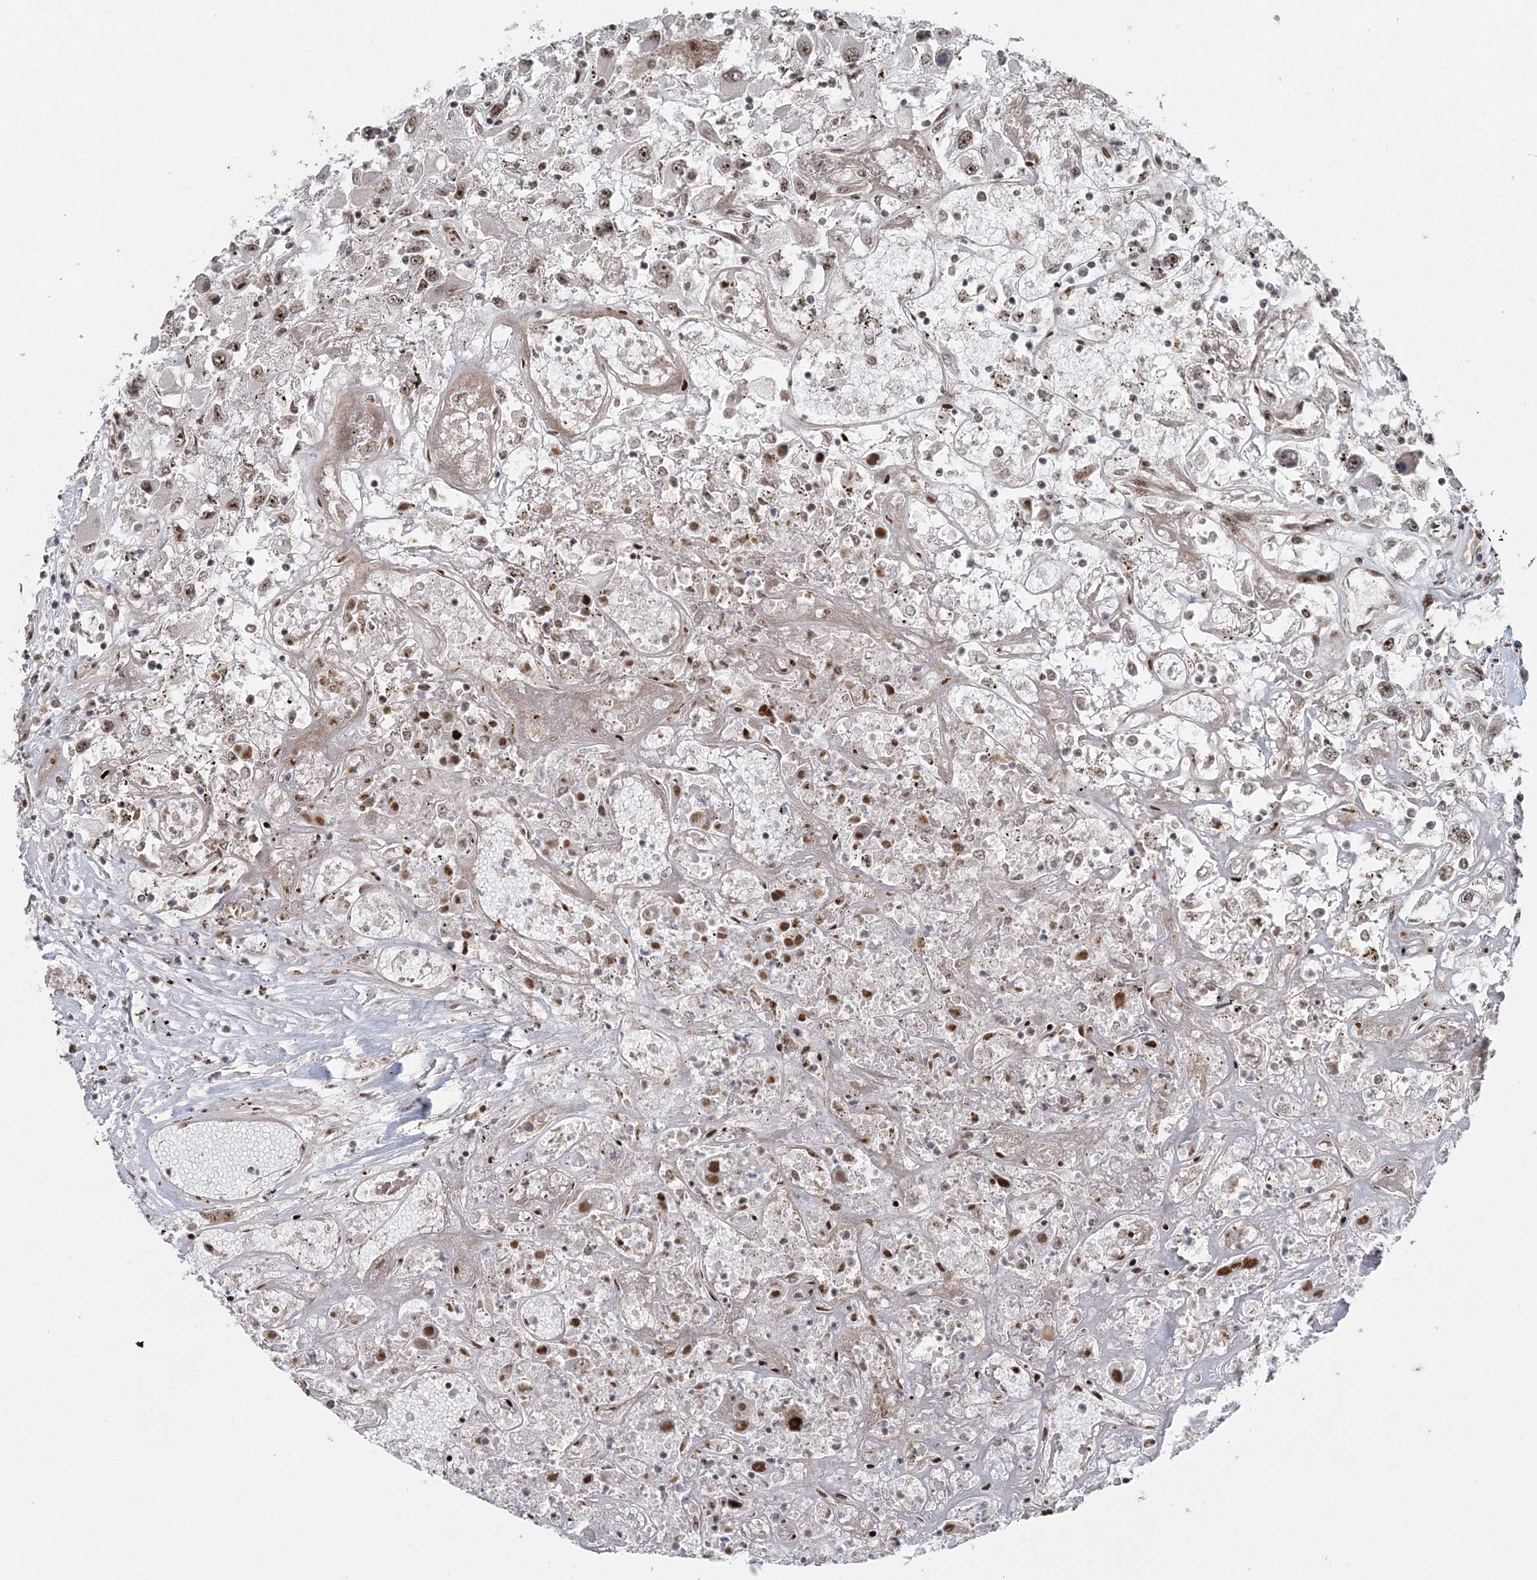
{"staining": {"intensity": "moderate", "quantity": ">75%", "location": "nuclear"}, "tissue": "renal cancer", "cell_type": "Tumor cells", "image_type": "cancer", "snomed": [{"axis": "morphology", "description": "Adenocarcinoma, NOS"}, {"axis": "topography", "description": "Kidney"}], "caption": "Adenocarcinoma (renal) stained for a protein exhibits moderate nuclear positivity in tumor cells. The staining was performed using DAB to visualize the protein expression in brown, while the nuclei were stained in blue with hematoxylin (Magnification: 20x).", "gene": "CWC22", "patient": {"sex": "female", "age": 52}}